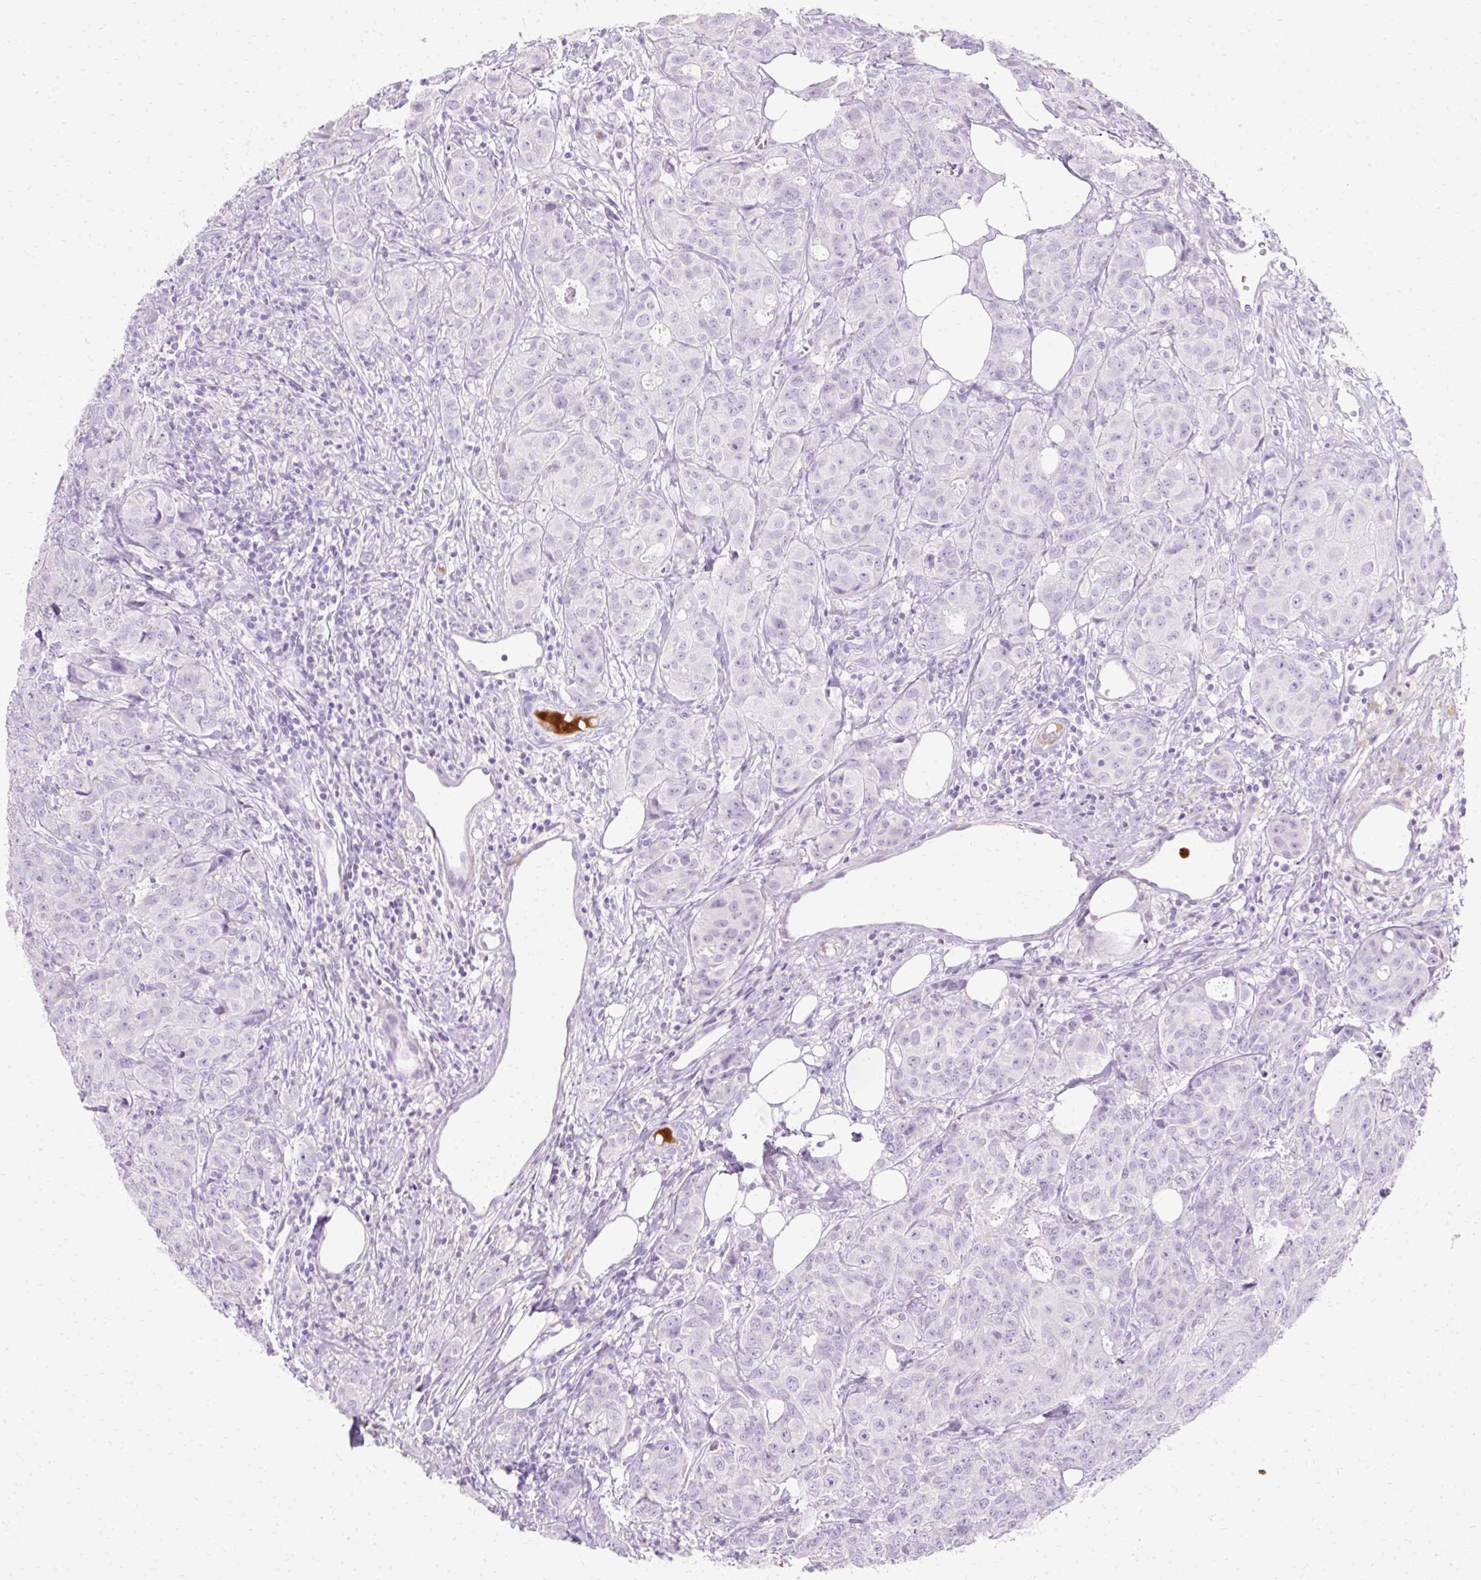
{"staining": {"intensity": "negative", "quantity": "none", "location": "none"}, "tissue": "breast cancer", "cell_type": "Tumor cells", "image_type": "cancer", "snomed": [{"axis": "morphology", "description": "Duct carcinoma"}, {"axis": "topography", "description": "Breast"}], "caption": "This is an immunohistochemistry (IHC) photomicrograph of human breast cancer. There is no expression in tumor cells.", "gene": "DEFA1", "patient": {"sex": "female", "age": 43}}